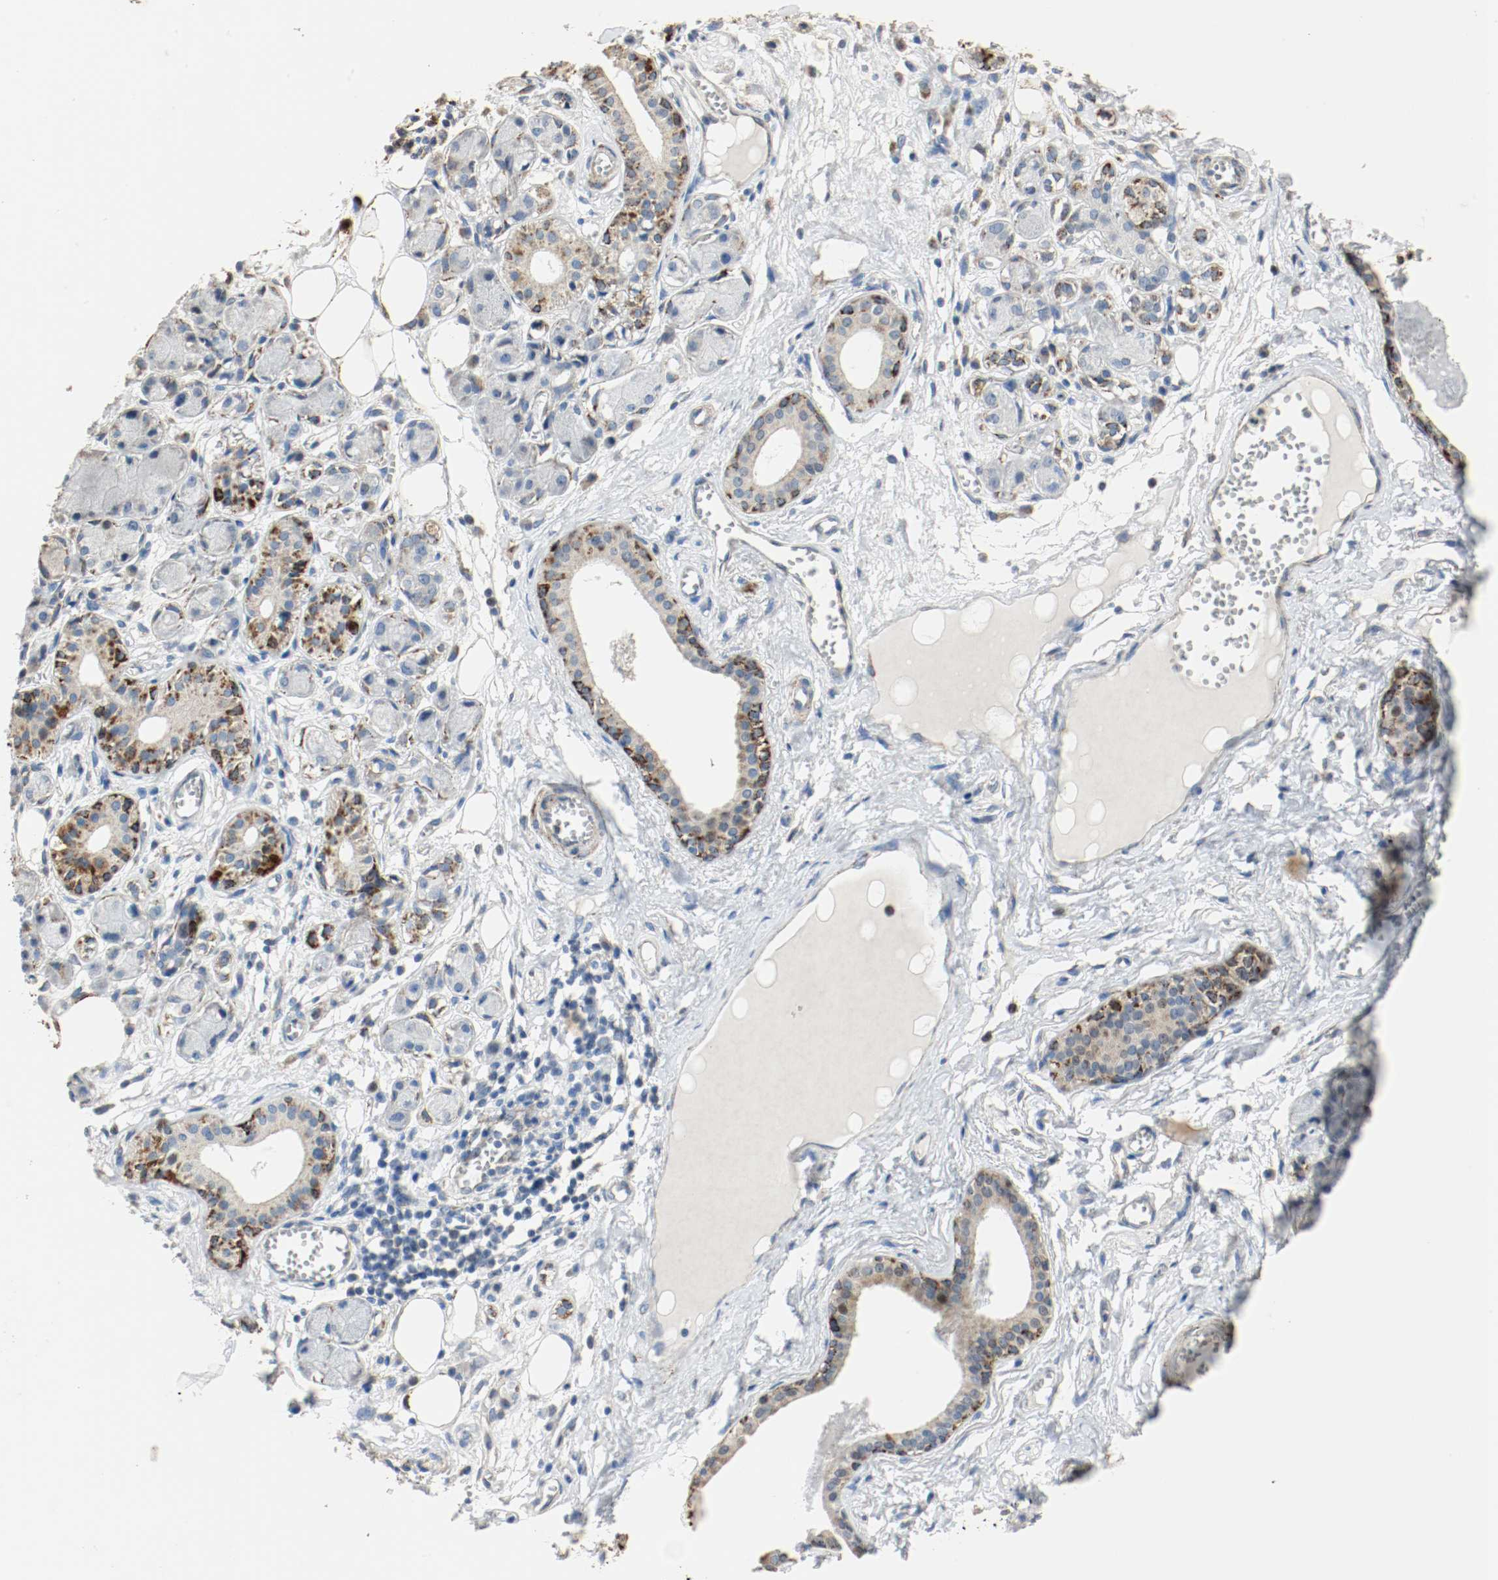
{"staining": {"intensity": "moderate", "quantity": ">75%", "location": "cytoplasmic/membranous"}, "tissue": "adipose tissue", "cell_type": "Adipocytes", "image_type": "normal", "snomed": [{"axis": "morphology", "description": "Normal tissue, NOS"}, {"axis": "morphology", "description": "Inflammation, NOS"}, {"axis": "topography", "description": "Vascular tissue"}, {"axis": "topography", "description": "Salivary gland"}], "caption": "Adipocytes demonstrate medium levels of moderate cytoplasmic/membranous positivity in approximately >75% of cells in benign adipose tissue.", "gene": "ALDH4A1", "patient": {"sex": "female", "age": 75}}